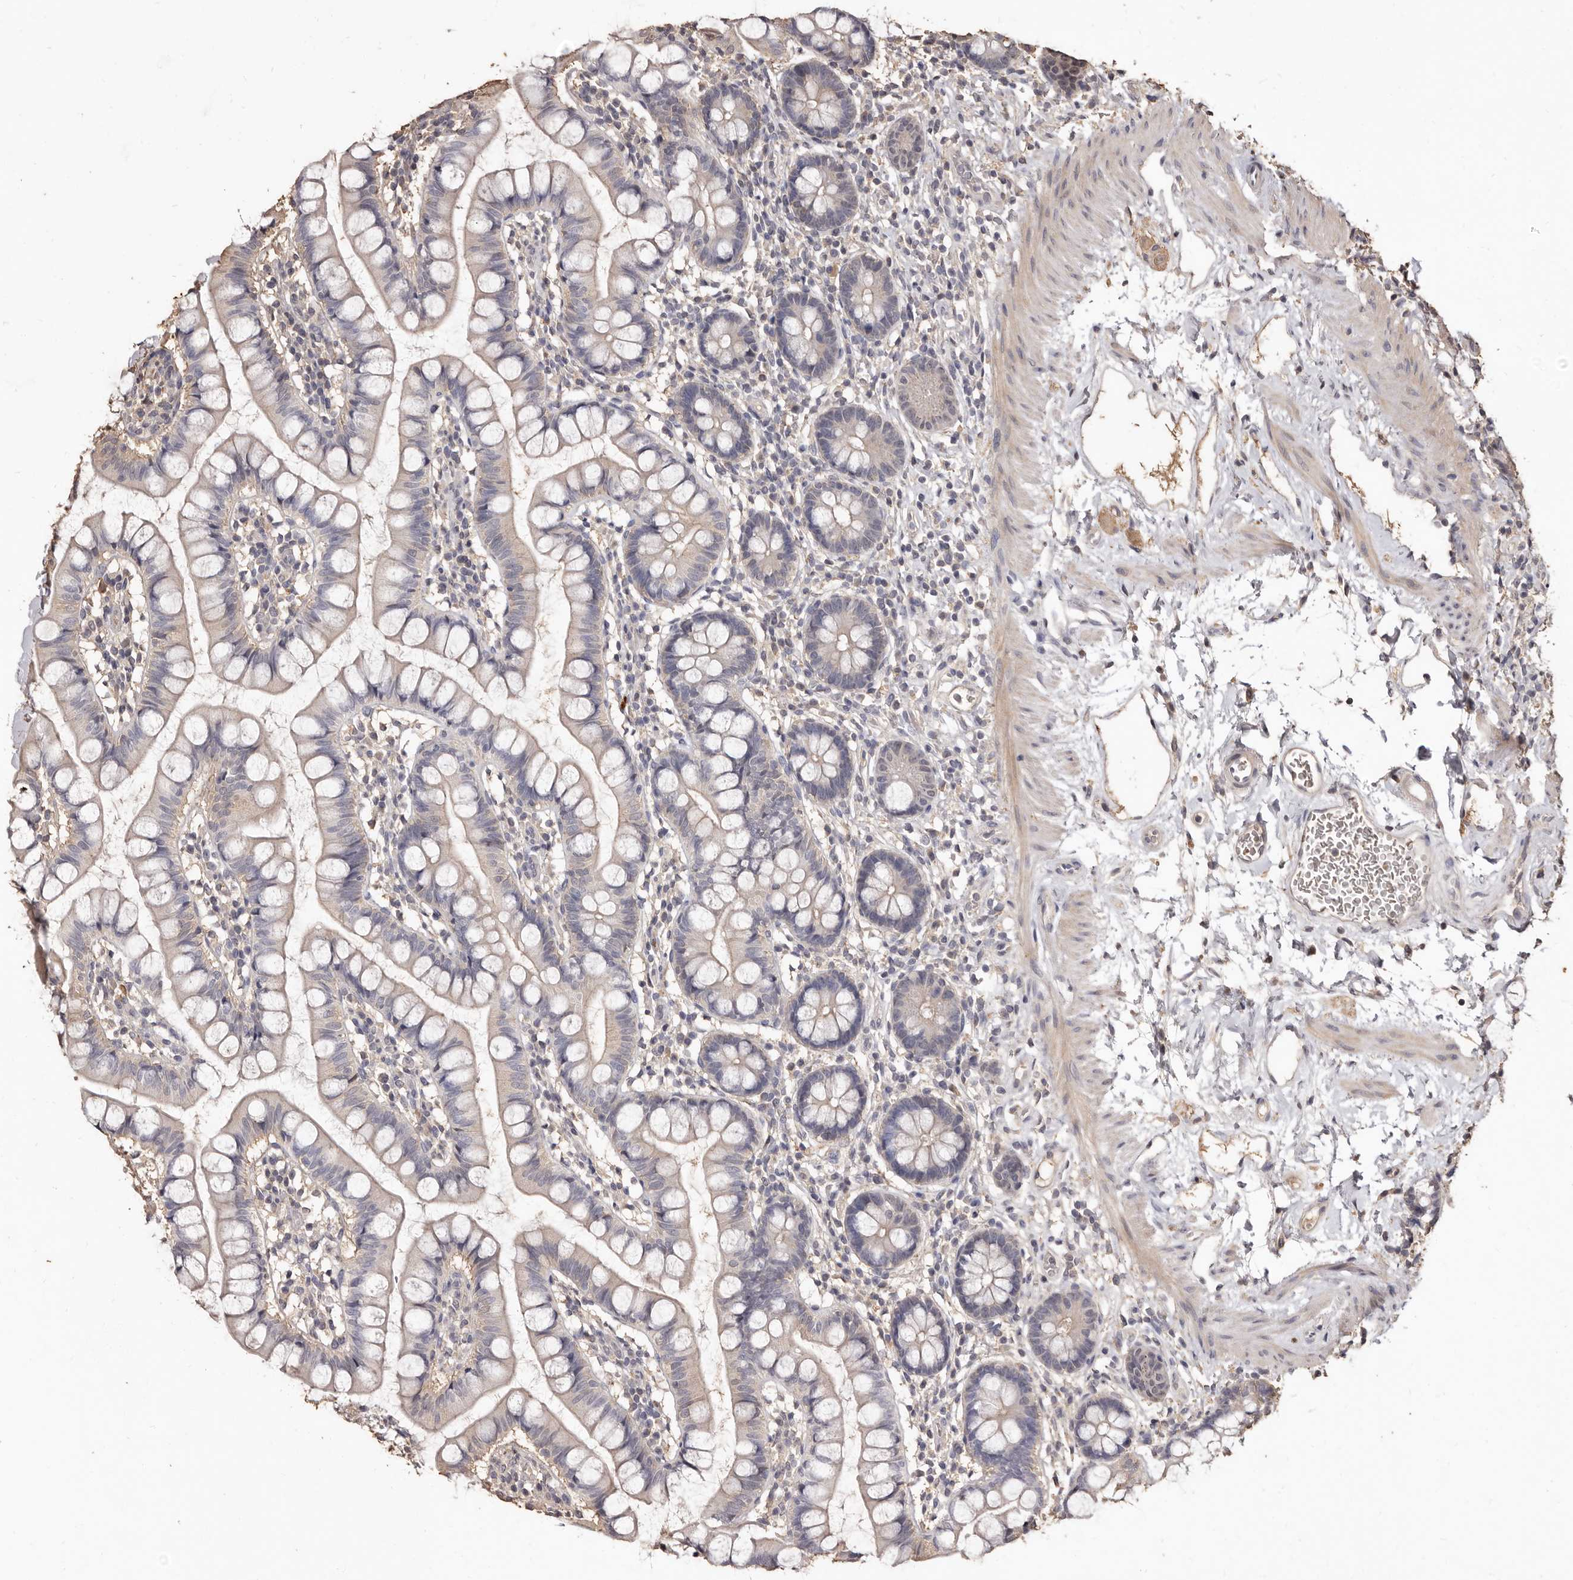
{"staining": {"intensity": "negative", "quantity": "none", "location": "none"}, "tissue": "small intestine", "cell_type": "Glandular cells", "image_type": "normal", "snomed": [{"axis": "morphology", "description": "Normal tissue, NOS"}, {"axis": "topography", "description": "Small intestine"}], "caption": "Immunohistochemistry micrograph of unremarkable human small intestine stained for a protein (brown), which demonstrates no positivity in glandular cells.", "gene": "INAVA", "patient": {"sex": "female", "age": 84}}